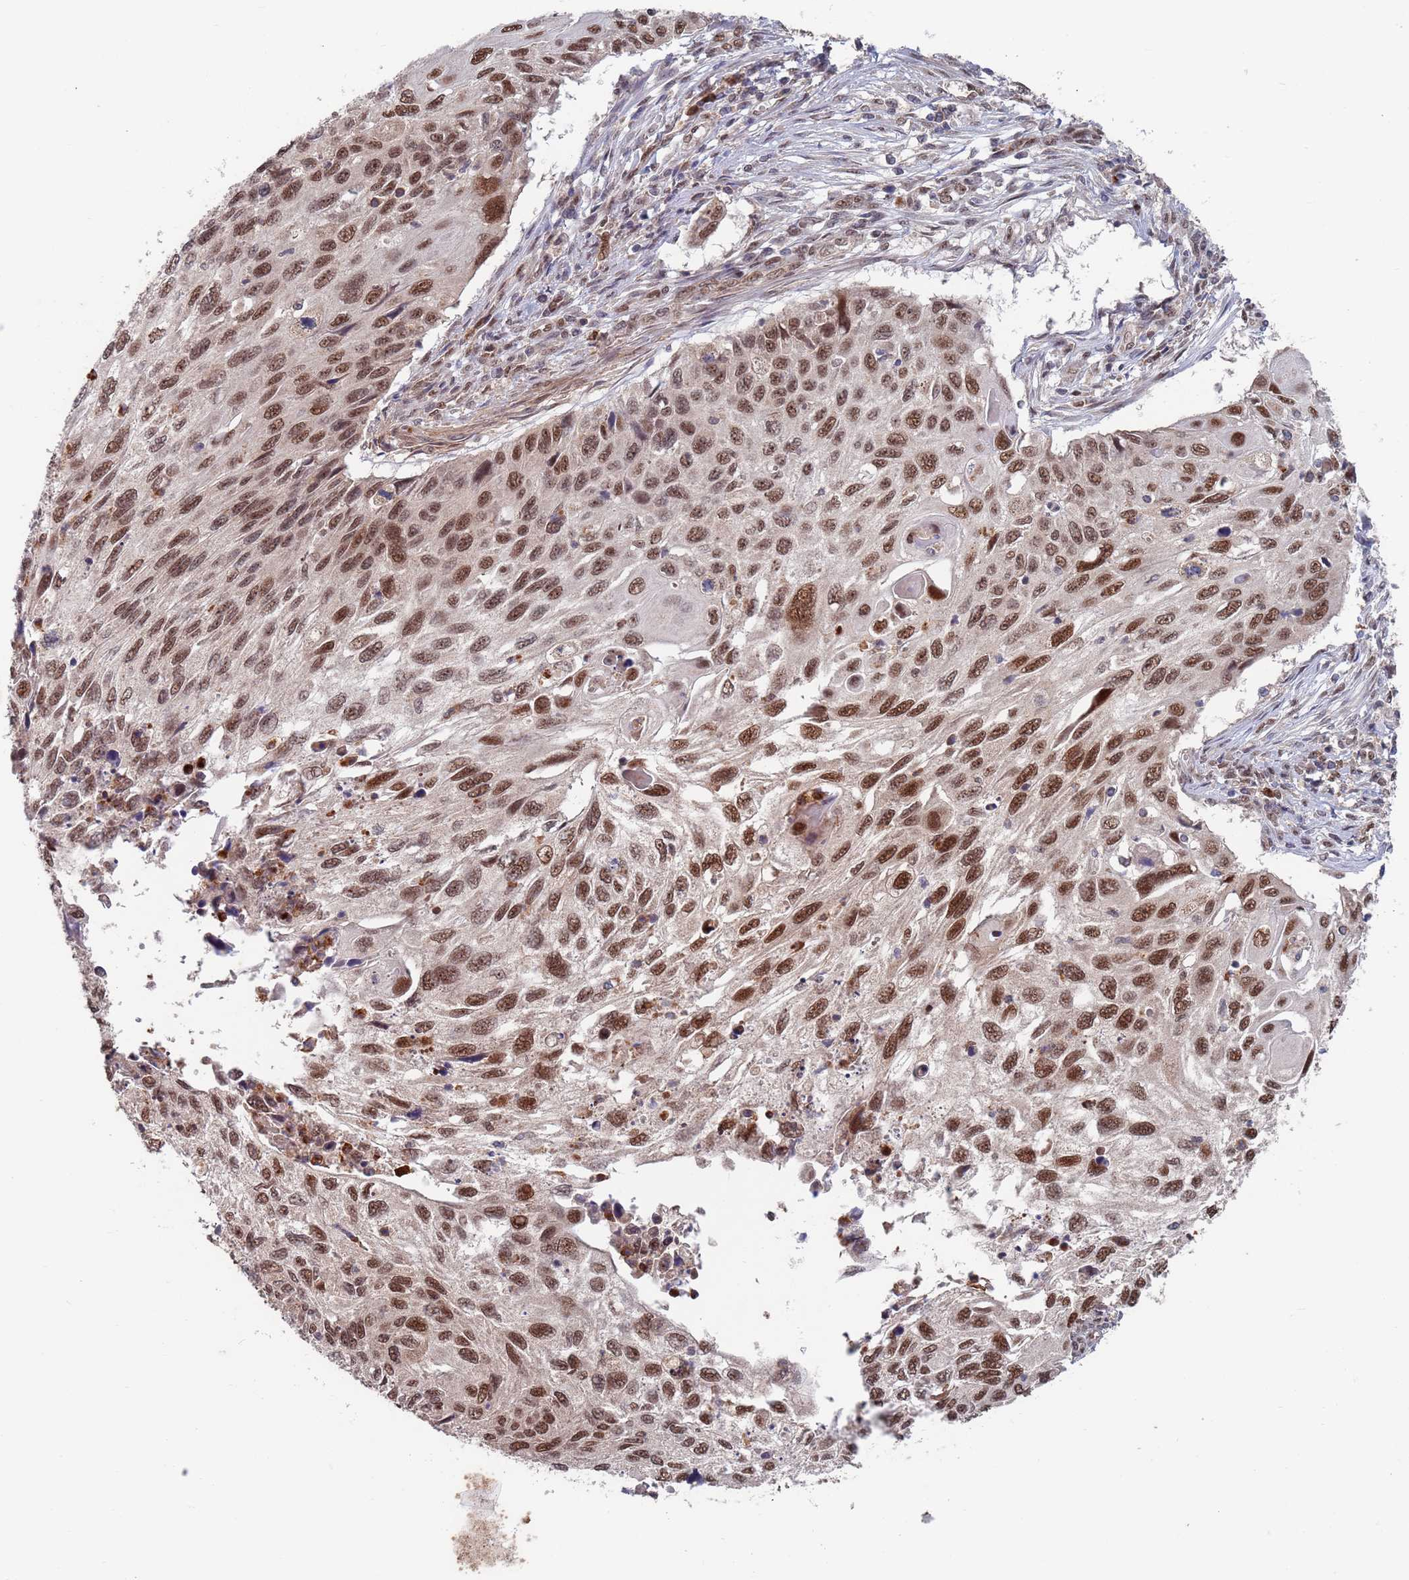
{"staining": {"intensity": "moderate", "quantity": ">75%", "location": "nuclear"}, "tissue": "cervical cancer", "cell_type": "Tumor cells", "image_type": "cancer", "snomed": [{"axis": "morphology", "description": "Squamous cell carcinoma, NOS"}, {"axis": "topography", "description": "Cervix"}], "caption": "Protein staining demonstrates moderate nuclear positivity in about >75% of tumor cells in squamous cell carcinoma (cervical).", "gene": "RPP25", "patient": {"sex": "female", "age": 70}}